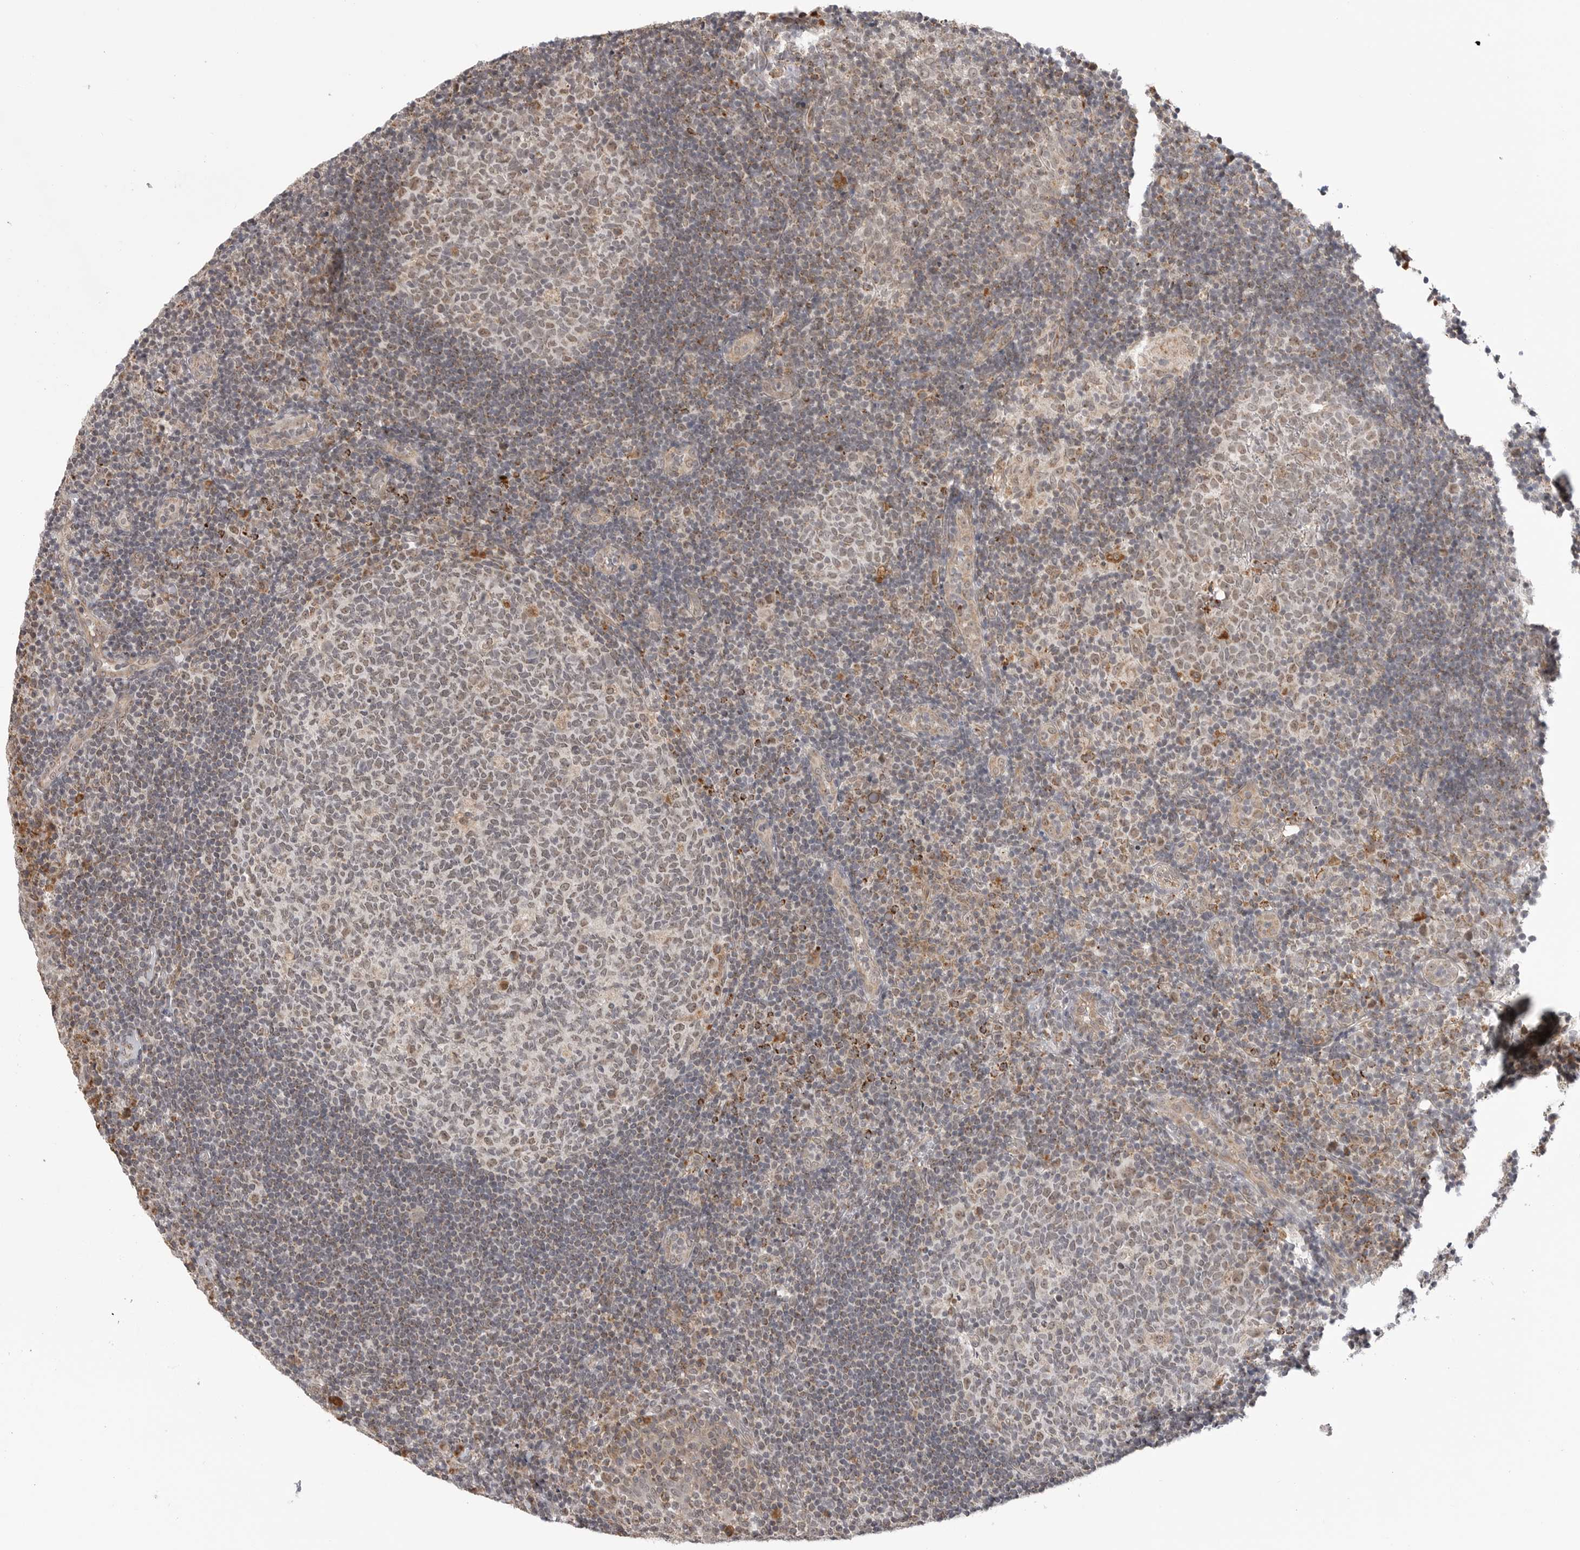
{"staining": {"intensity": "weak", "quantity": "25%-75%", "location": "nuclear"}, "tissue": "tonsil", "cell_type": "Germinal center cells", "image_type": "normal", "snomed": [{"axis": "morphology", "description": "Normal tissue, NOS"}, {"axis": "topography", "description": "Tonsil"}], "caption": "Protein staining of benign tonsil shows weak nuclear expression in about 25%-75% of germinal center cells. Nuclei are stained in blue.", "gene": "KALRN", "patient": {"sex": "female", "age": 40}}